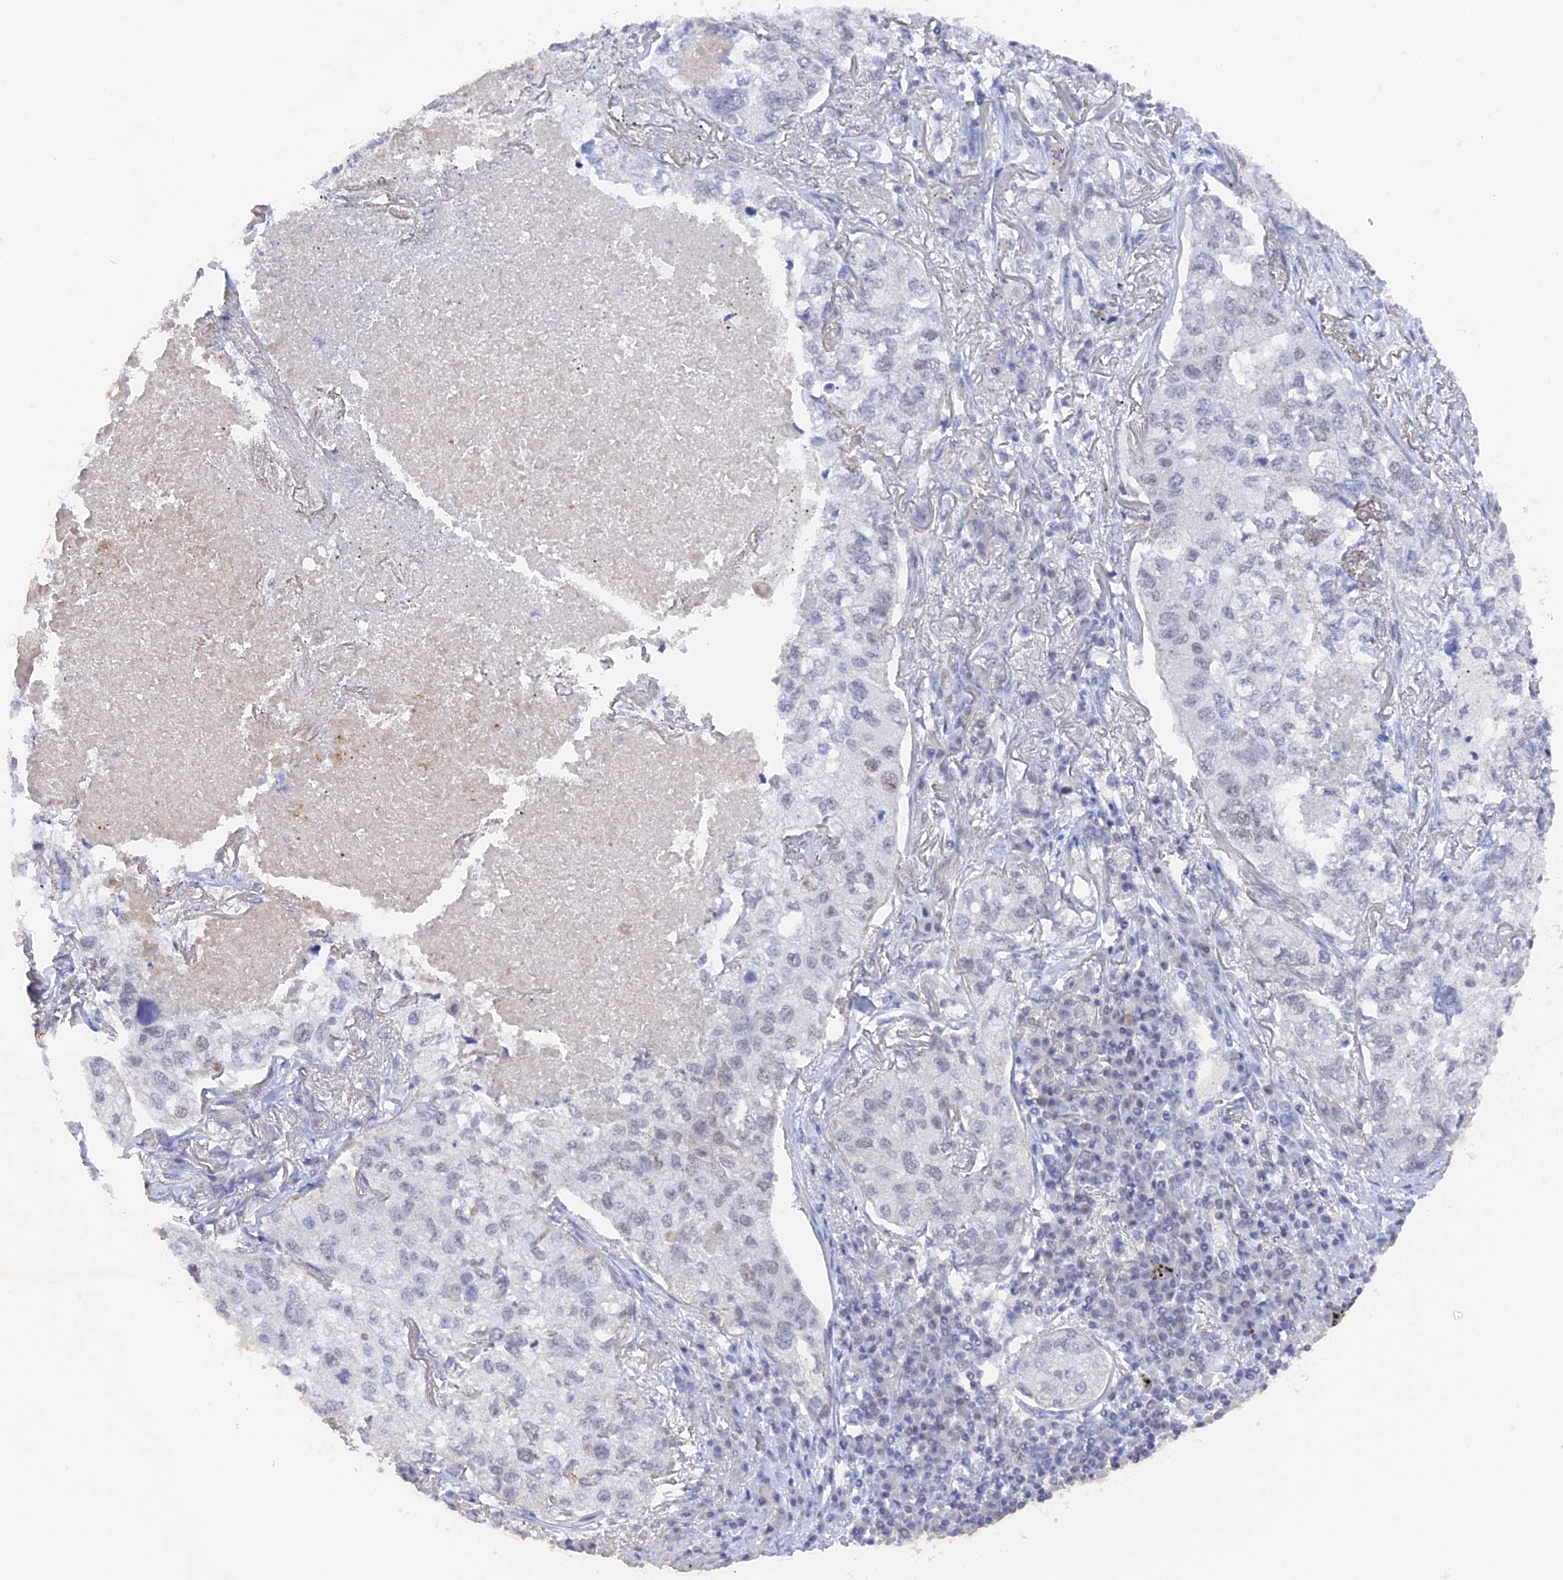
{"staining": {"intensity": "negative", "quantity": "none", "location": "none"}, "tissue": "lung cancer", "cell_type": "Tumor cells", "image_type": "cancer", "snomed": [{"axis": "morphology", "description": "Adenocarcinoma, NOS"}, {"axis": "topography", "description": "Lung"}], "caption": "High magnification brightfield microscopy of lung adenocarcinoma stained with DAB (3,3'-diaminobenzidine) (brown) and counterstained with hematoxylin (blue): tumor cells show no significant positivity.", "gene": "BRD2", "patient": {"sex": "male", "age": 65}}